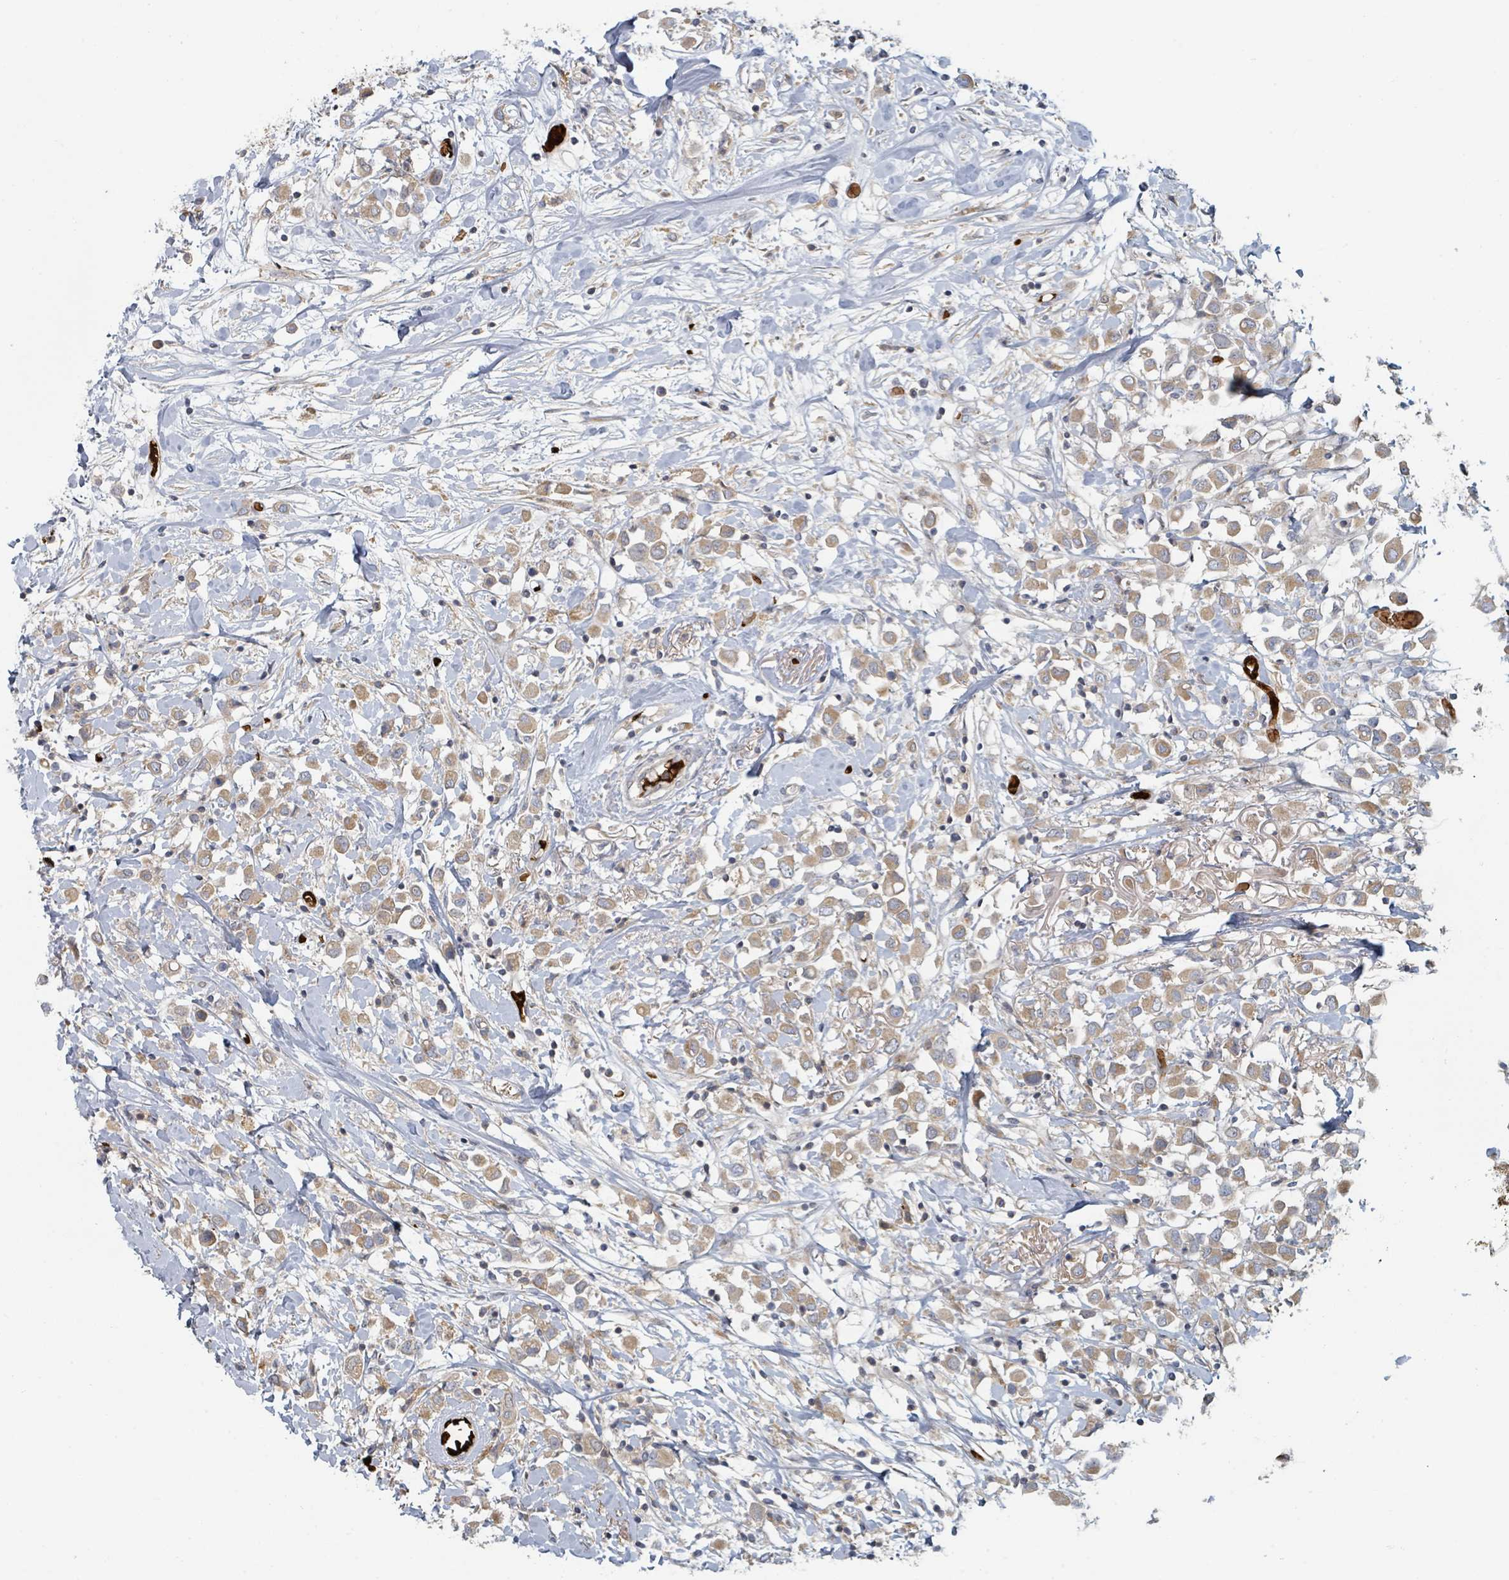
{"staining": {"intensity": "weak", "quantity": ">75%", "location": "cytoplasmic/membranous"}, "tissue": "breast cancer", "cell_type": "Tumor cells", "image_type": "cancer", "snomed": [{"axis": "morphology", "description": "Duct carcinoma"}, {"axis": "topography", "description": "Breast"}], "caption": "A high-resolution photomicrograph shows immunohistochemistry staining of intraductal carcinoma (breast), which shows weak cytoplasmic/membranous staining in approximately >75% of tumor cells. (brown staining indicates protein expression, while blue staining denotes nuclei).", "gene": "TRPC4AP", "patient": {"sex": "female", "age": 61}}